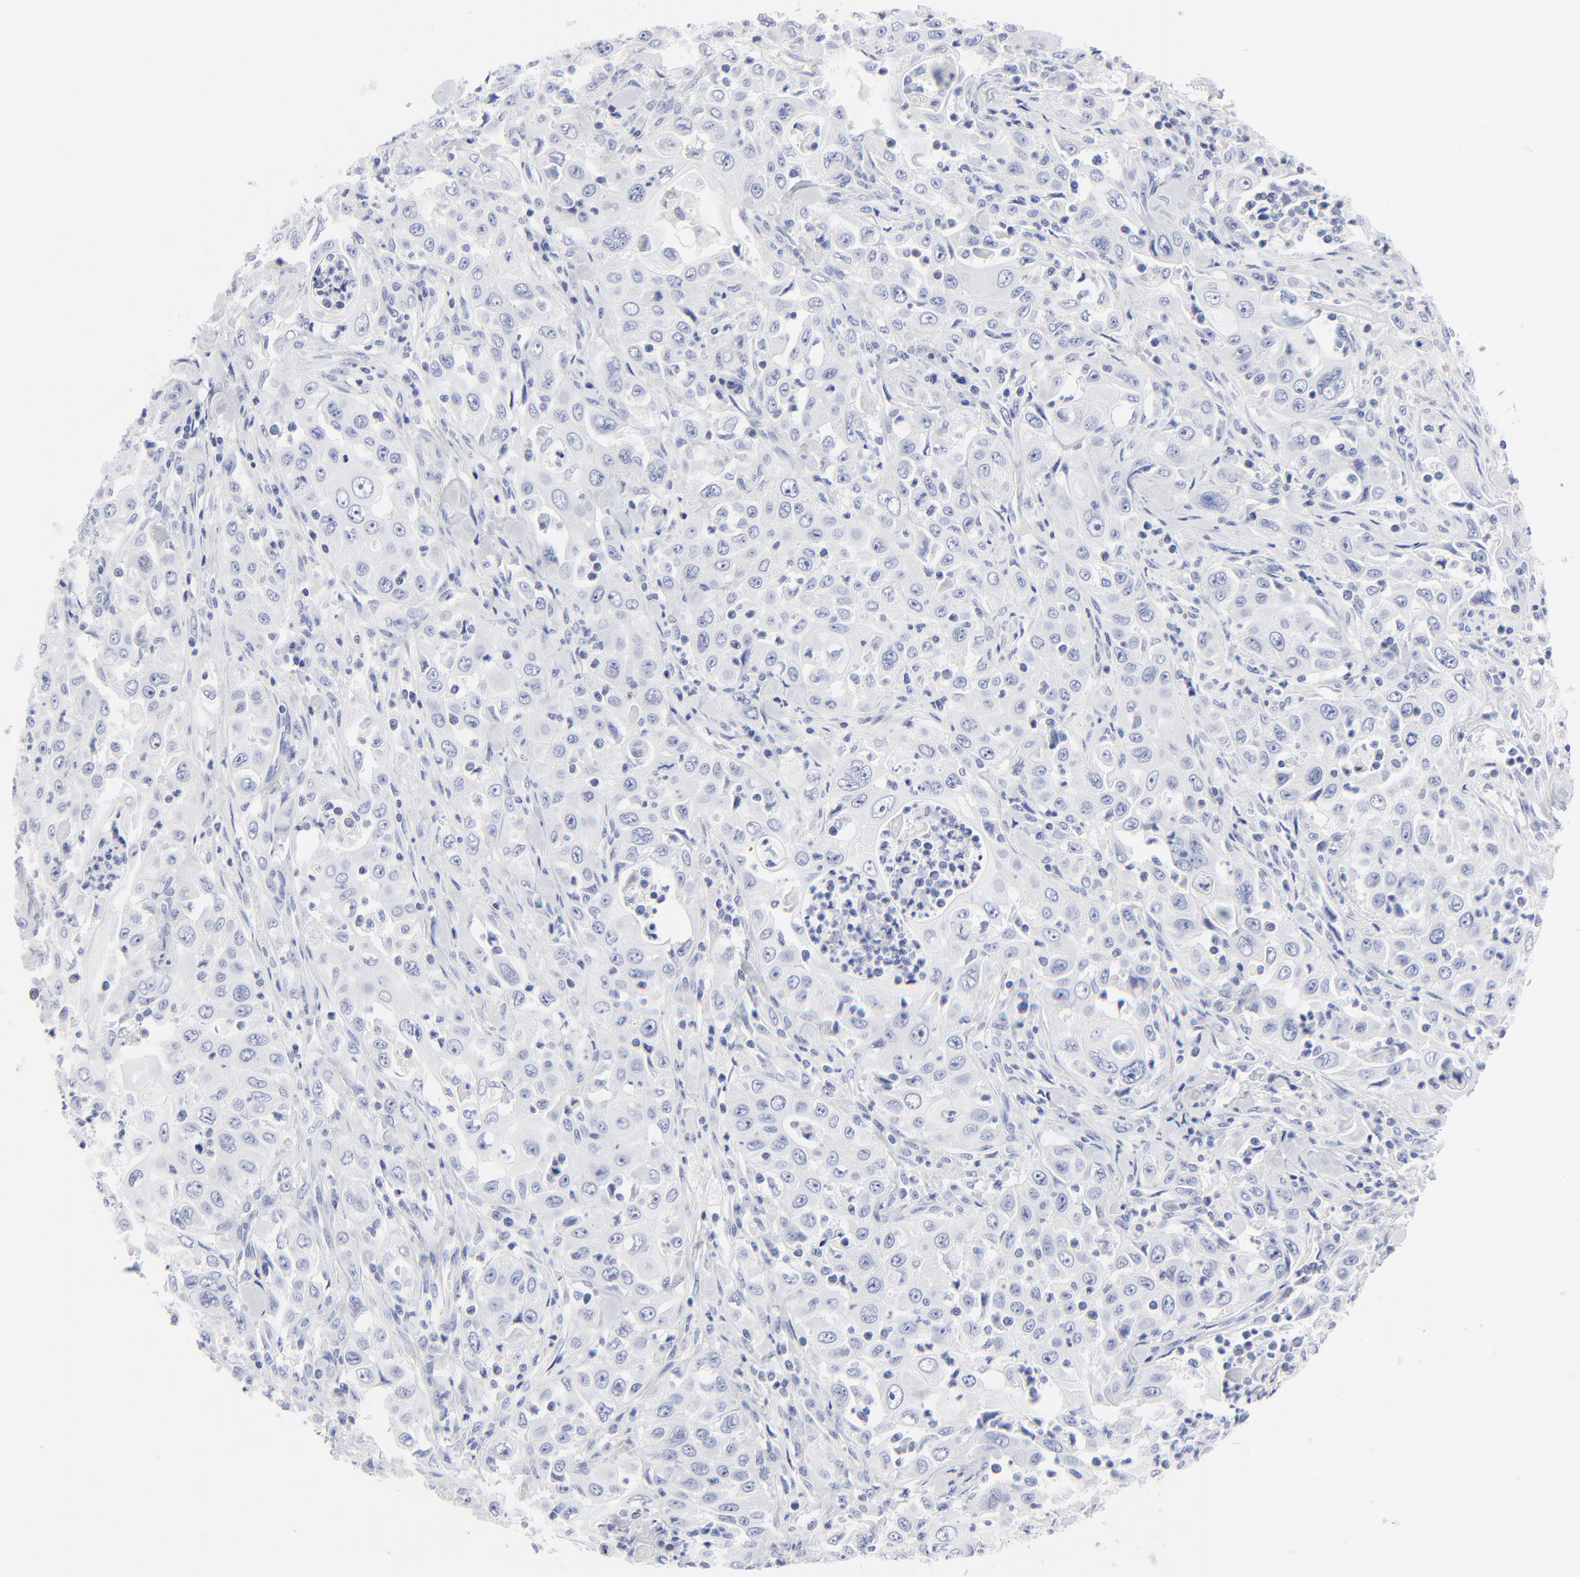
{"staining": {"intensity": "negative", "quantity": "none", "location": "none"}, "tissue": "pancreatic cancer", "cell_type": "Tumor cells", "image_type": "cancer", "snomed": [{"axis": "morphology", "description": "Adenocarcinoma, NOS"}, {"axis": "topography", "description": "Pancreas"}], "caption": "IHC histopathology image of neoplastic tissue: pancreatic cancer stained with DAB (3,3'-diaminobenzidine) demonstrates no significant protein positivity in tumor cells. Nuclei are stained in blue.", "gene": "PSD3", "patient": {"sex": "male", "age": 70}}